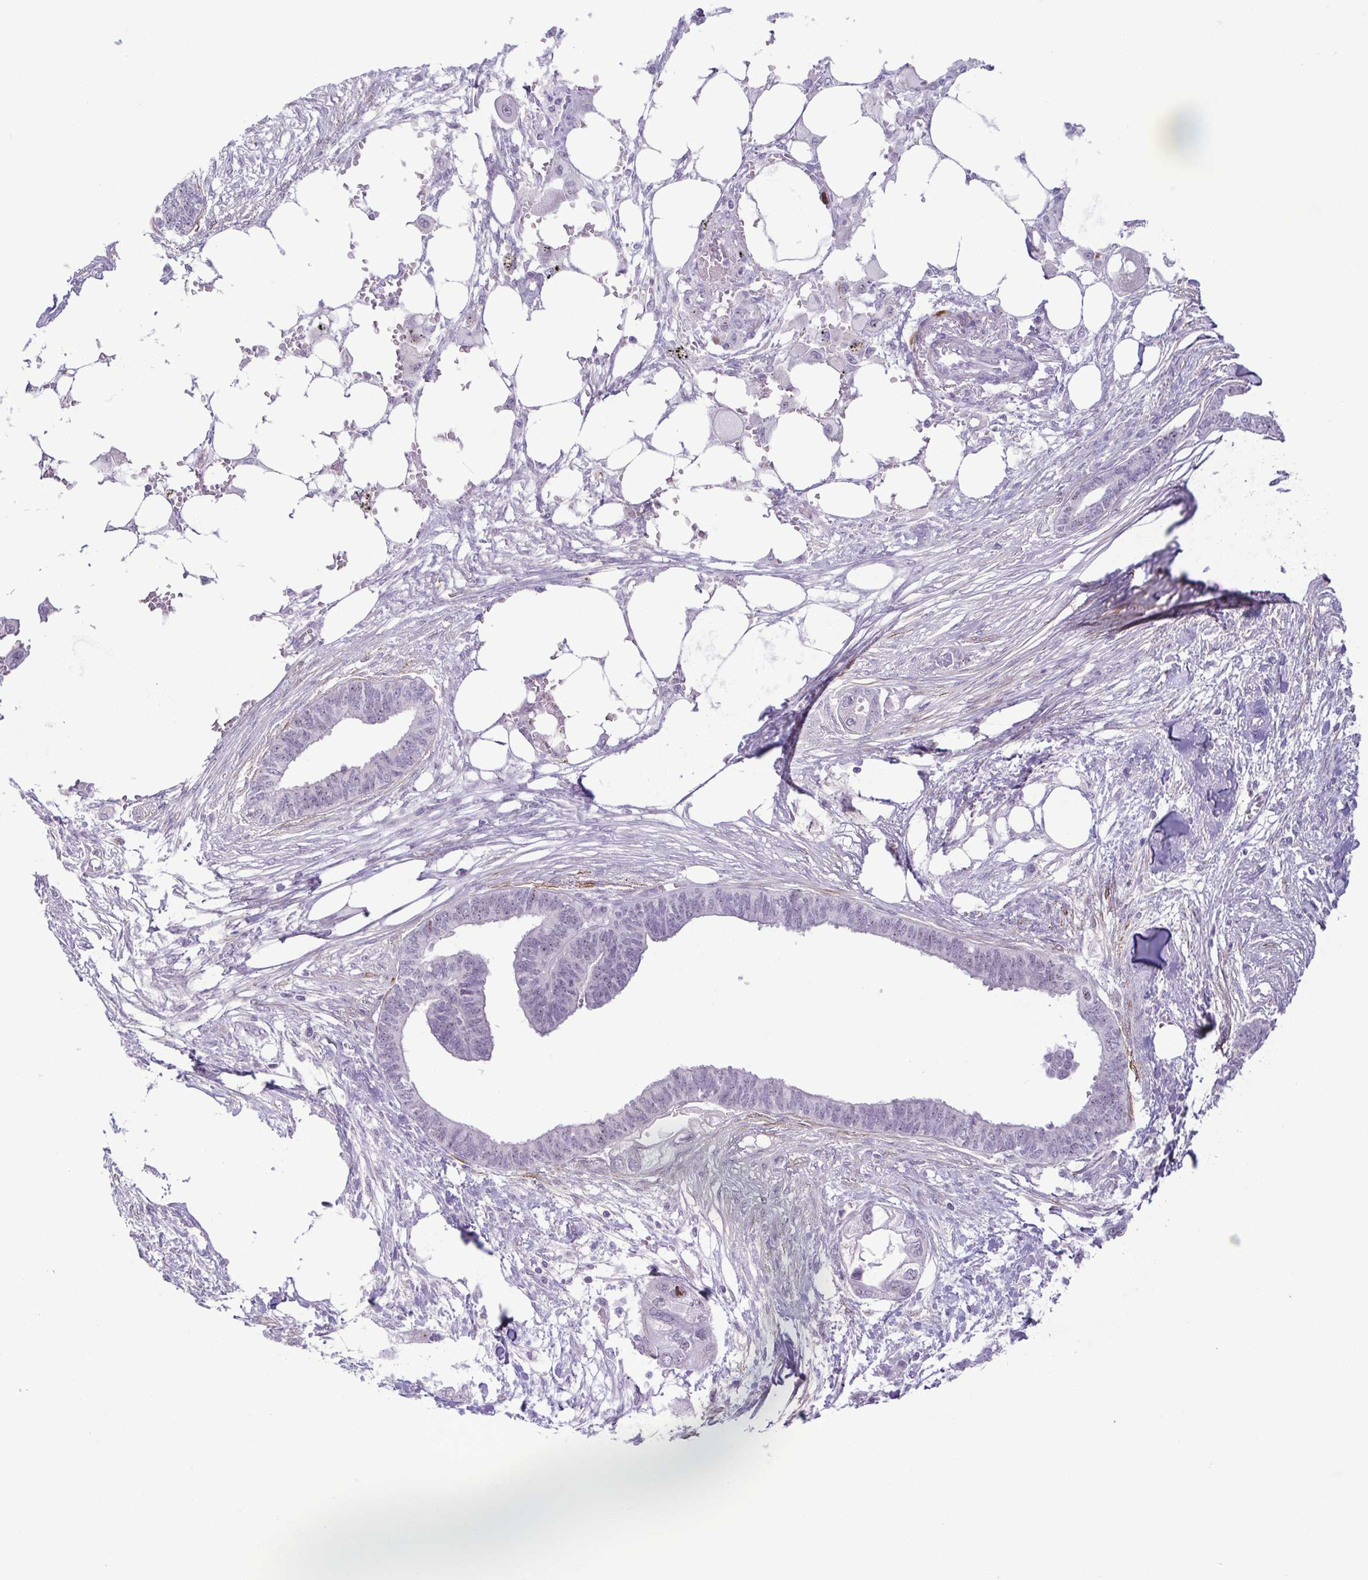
{"staining": {"intensity": "negative", "quantity": "none", "location": "none"}, "tissue": "endometrial cancer", "cell_type": "Tumor cells", "image_type": "cancer", "snomed": [{"axis": "morphology", "description": "Adenocarcinoma, NOS"}, {"axis": "morphology", "description": "Adenocarcinoma, metastatic, NOS"}, {"axis": "topography", "description": "Adipose tissue"}, {"axis": "topography", "description": "Endometrium"}], "caption": "High power microscopy photomicrograph of an IHC micrograph of endometrial metastatic adenocarcinoma, revealing no significant positivity in tumor cells.", "gene": "RSL24D1", "patient": {"sex": "female", "age": 67}}